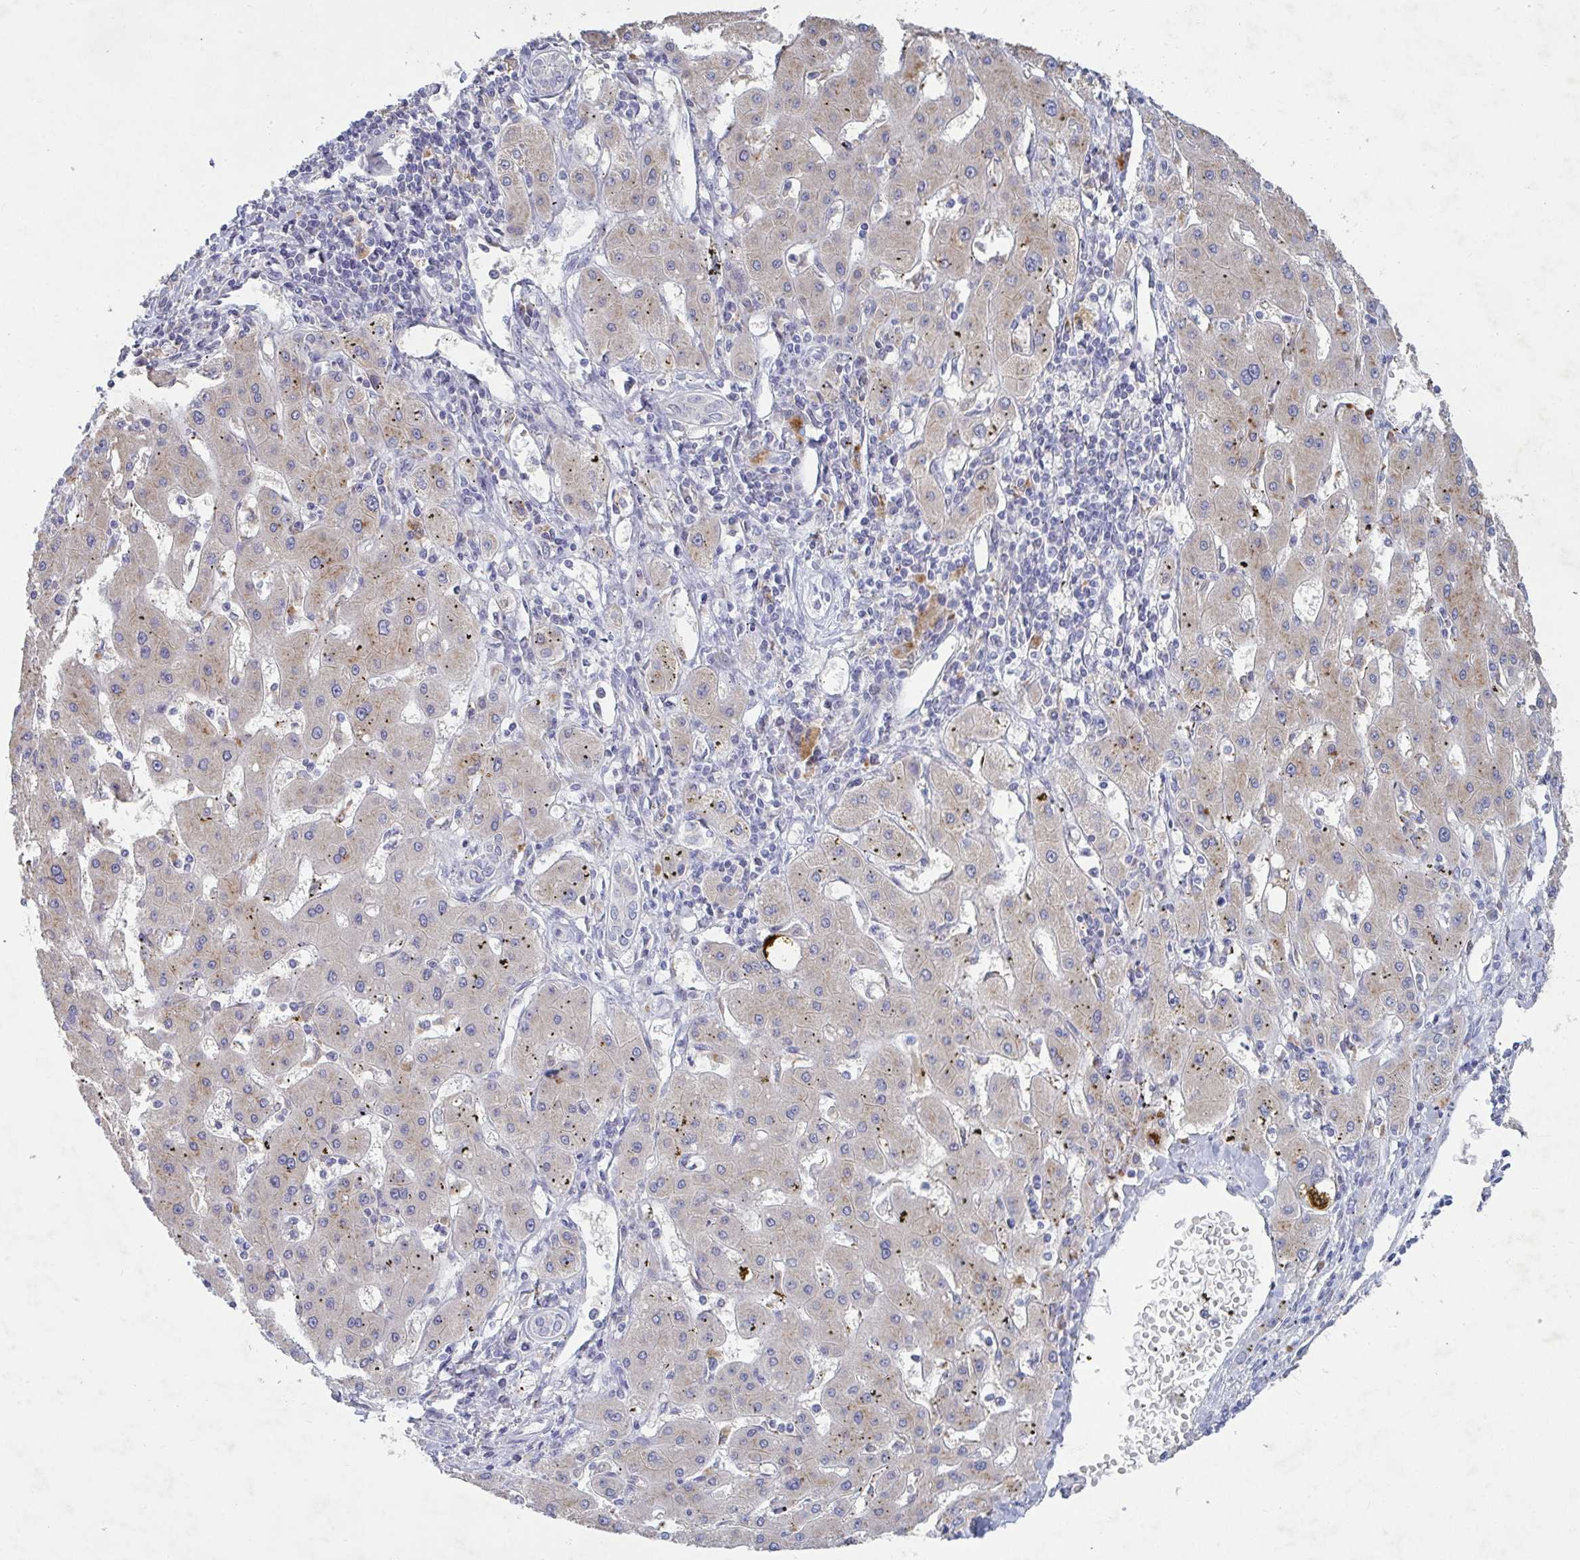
{"staining": {"intensity": "weak", "quantity": "25%-75%", "location": "cytoplasmic/membranous"}, "tissue": "liver cancer", "cell_type": "Tumor cells", "image_type": "cancer", "snomed": [{"axis": "morphology", "description": "Carcinoma, Hepatocellular, NOS"}, {"axis": "topography", "description": "Liver"}], "caption": "This is an image of immunohistochemistry staining of liver hepatocellular carcinoma, which shows weak staining in the cytoplasmic/membranous of tumor cells.", "gene": "GALNT13", "patient": {"sex": "male", "age": 72}}